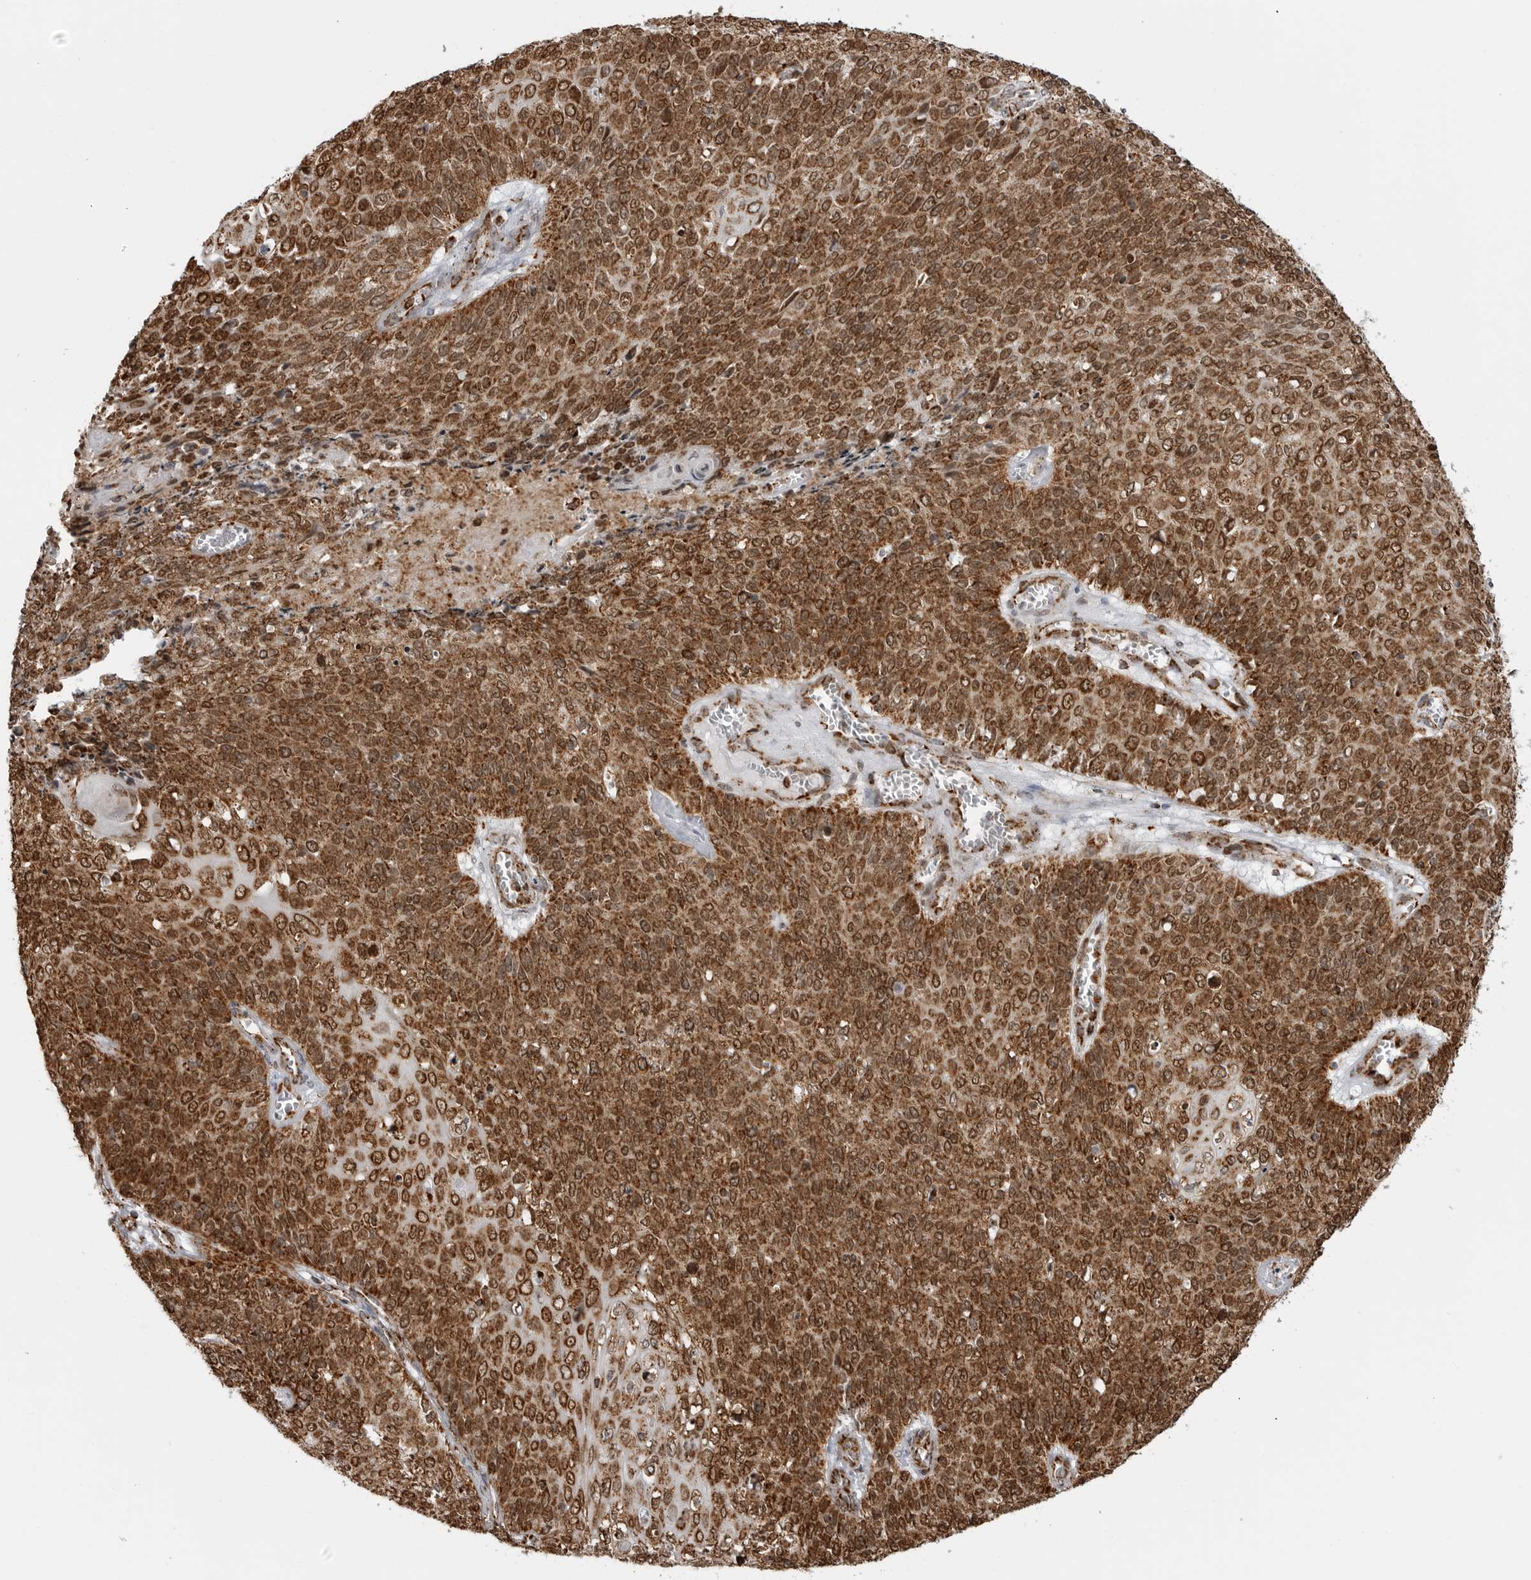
{"staining": {"intensity": "strong", "quantity": ">75%", "location": "cytoplasmic/membranous,nuclear"}, "tissue": "cervical cancer", "cell_type": "Tumor cells", "image_type": "cancer", "snomed": [{"axis": "morphology", "description": "Squamous cell carcinoma, NOS"}, {"axis": "topography", "description": "Cervix"}], "caption": "Protein staining reveals strong cytoplasmic/membranous and nuclear positivity in approximately >75% of tumor cells in squamous cell carcinoma (cervical).", "gene": "COX5A", "patient": {"sex": "female", "age": 39}}